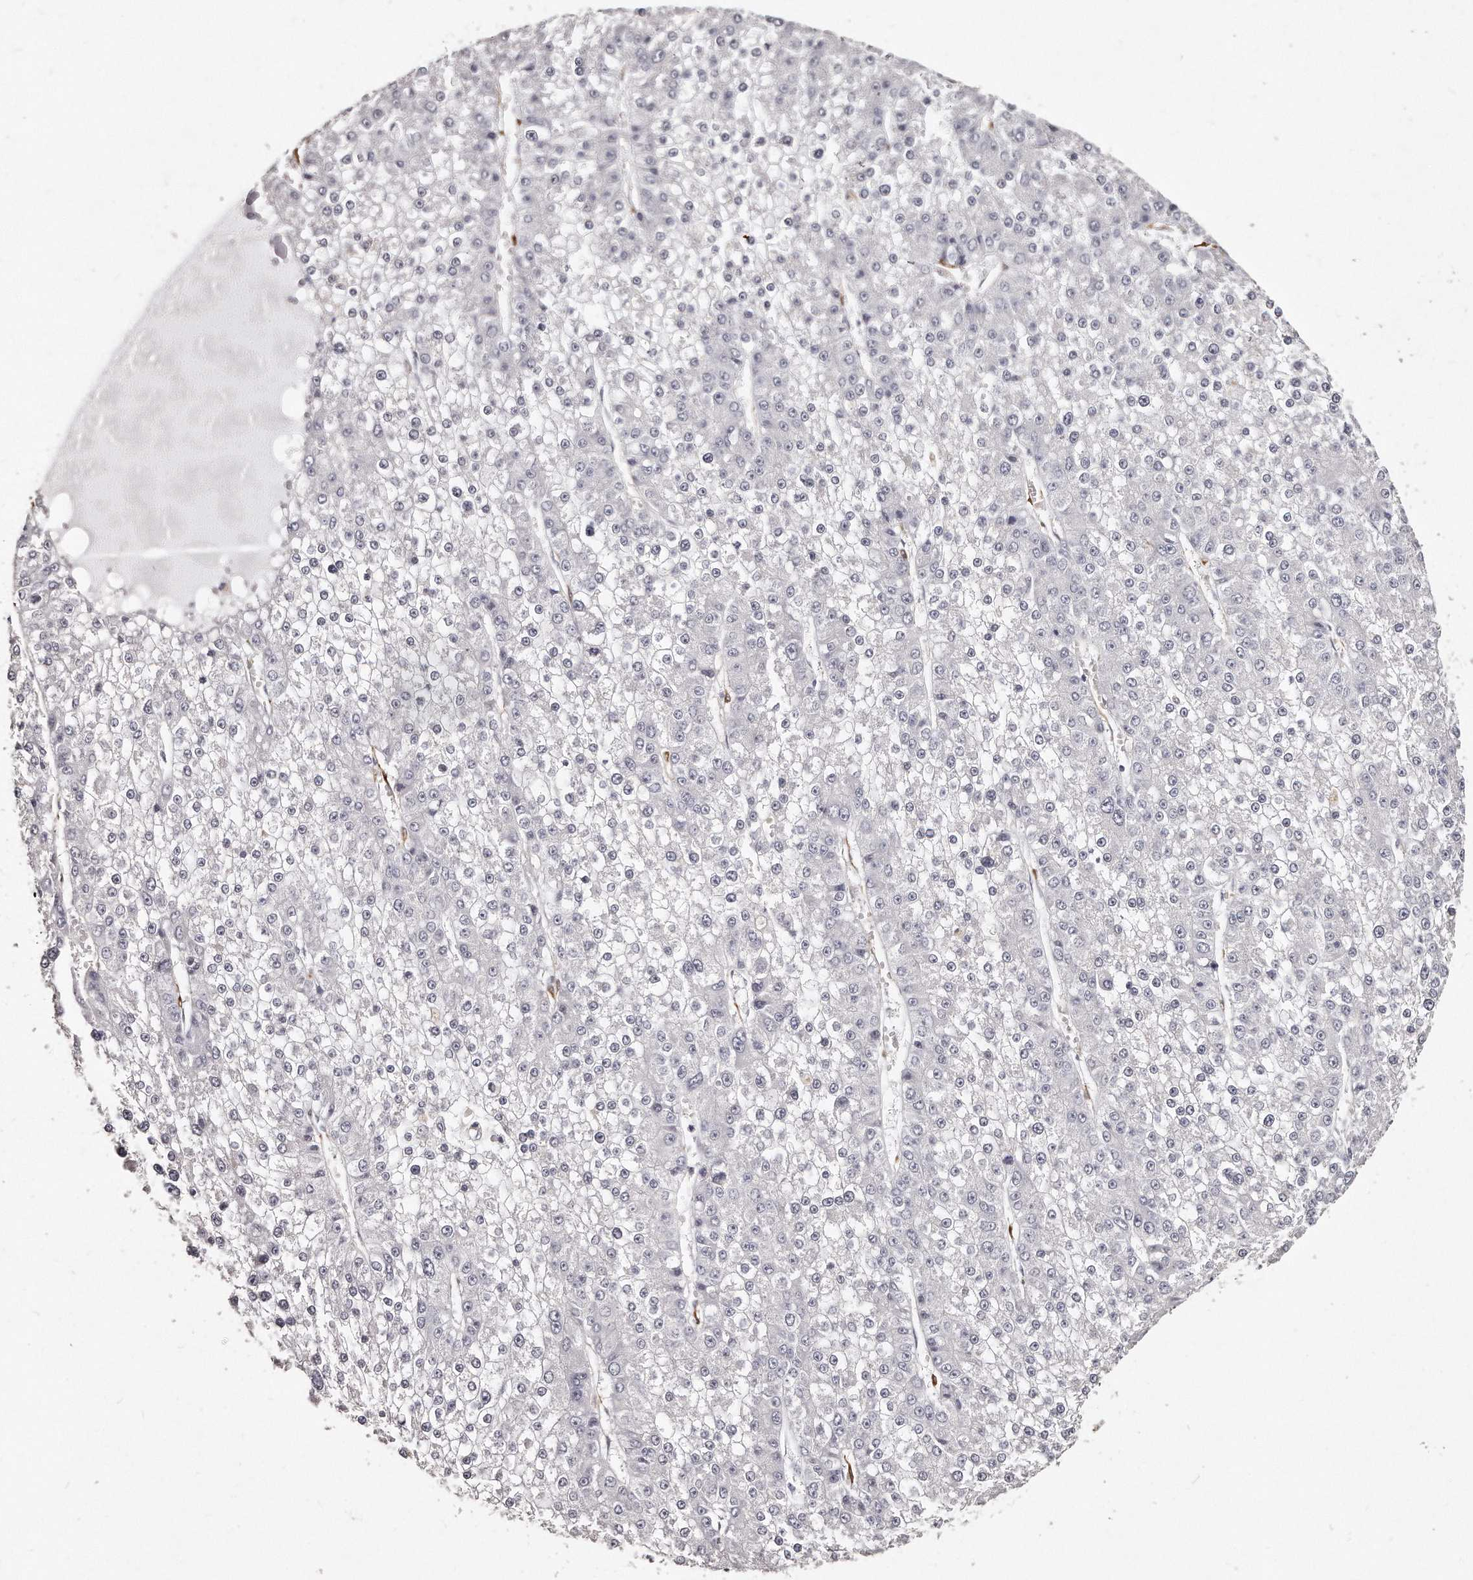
{"staining": {"intensity": "negative", "quantity": "none", "location": "none"}, "tissue": "liver cancer", "cell_type": "Tumor cells", "image_type": "cancer", "snomed": [{"axis": "morphology", "description": "Carcinoma, Hepatocellular, NOS"}, {"axis": "topography", "description": "Liver"}], "caption": "High power microscopy photomicrograph of an IHC histopathology image of liver cancer (hepatocellular carcinoma), revealing no significant positivity in tumor cells.", "gene": "LMOD1", "patient": {"sex": "female", "age": 73}}